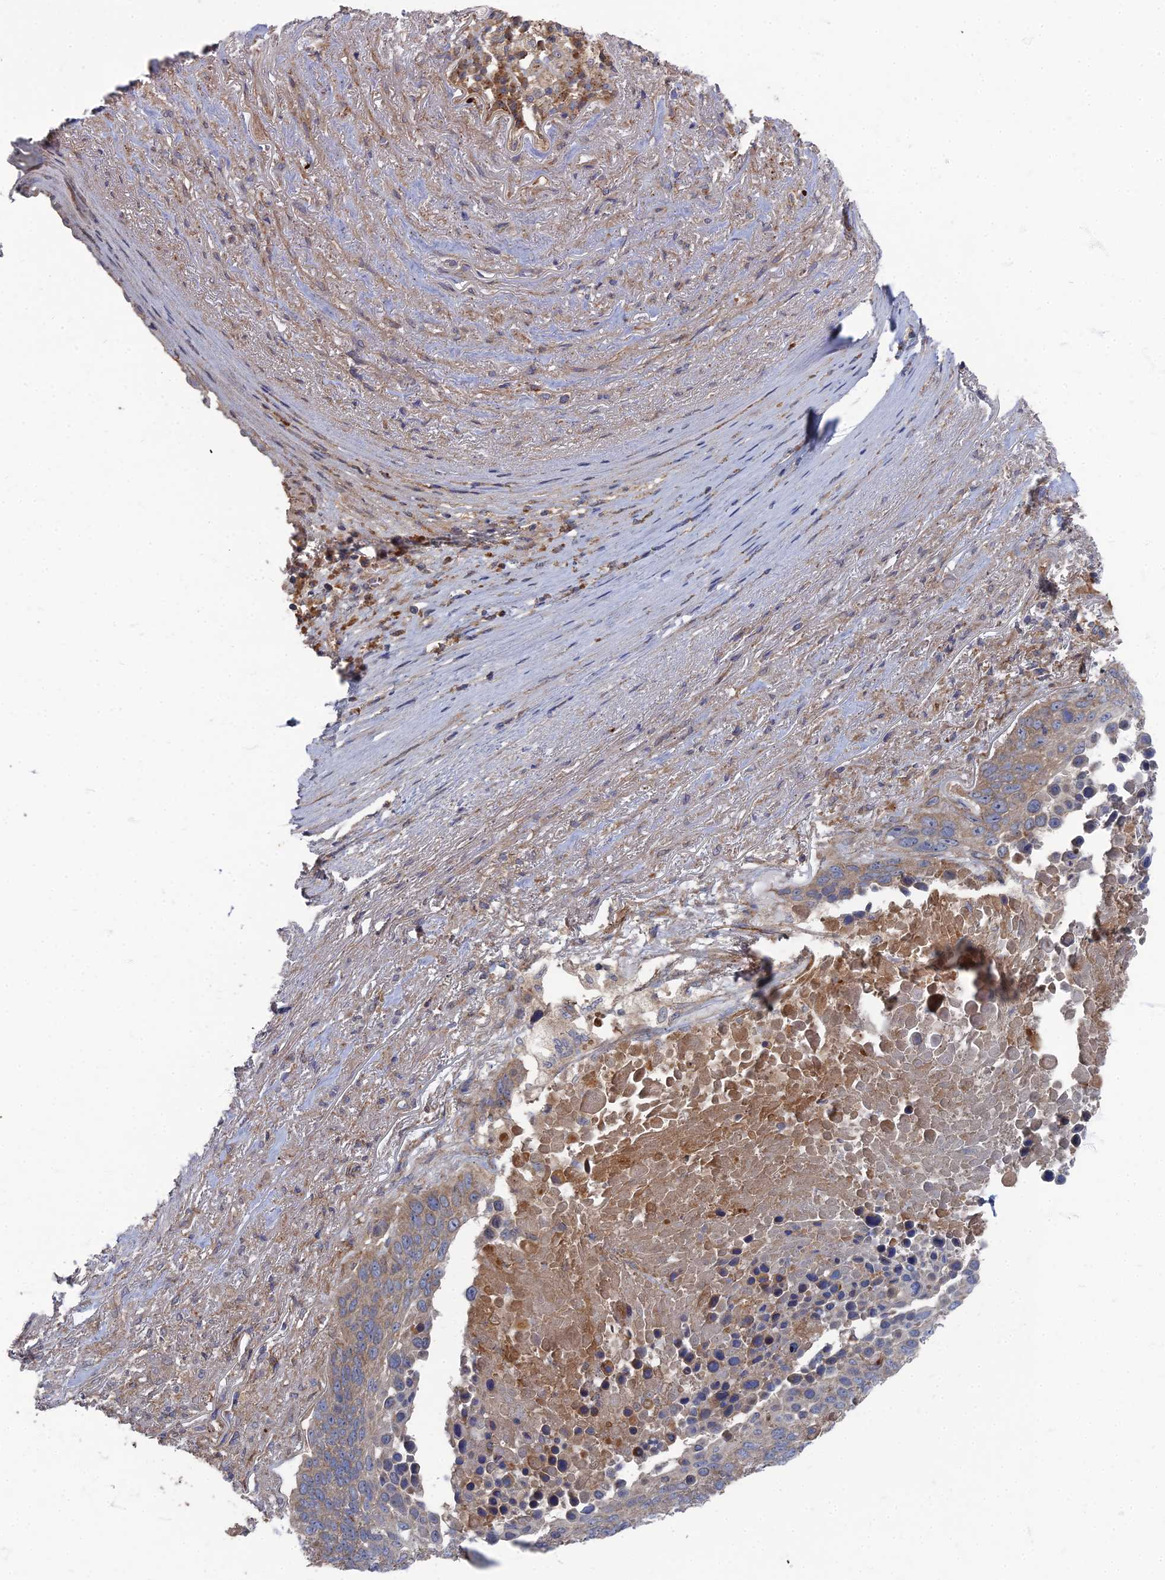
{"staining": {"intensity": "moderate", "quantity": "<25%", "location": "cytoplasmic/membranous"}, "tissue": "lung cancer", "cell_type": "Tumor cells", "image_type": "cancer", "snomed": [{"axis": "morphology", "description": "Normal tissue, NOS"}, {"axis": "morphology", "description": "Squamous cell carcinoma, NOS"}, {"axis": "topography", "description": "Lymph node"}, {"axis": "topography", "description": "Lung"}], "caption": "IHC photomicrograph of lung squamous cell carcinoma stained for a protein (brown), which demonstrates low levels of moderate cytoplasmic/membranous expression in approximately <25% of tumor cells.", "gene": "PPCDC", "patient": {"sex": "male", "age": 66}}